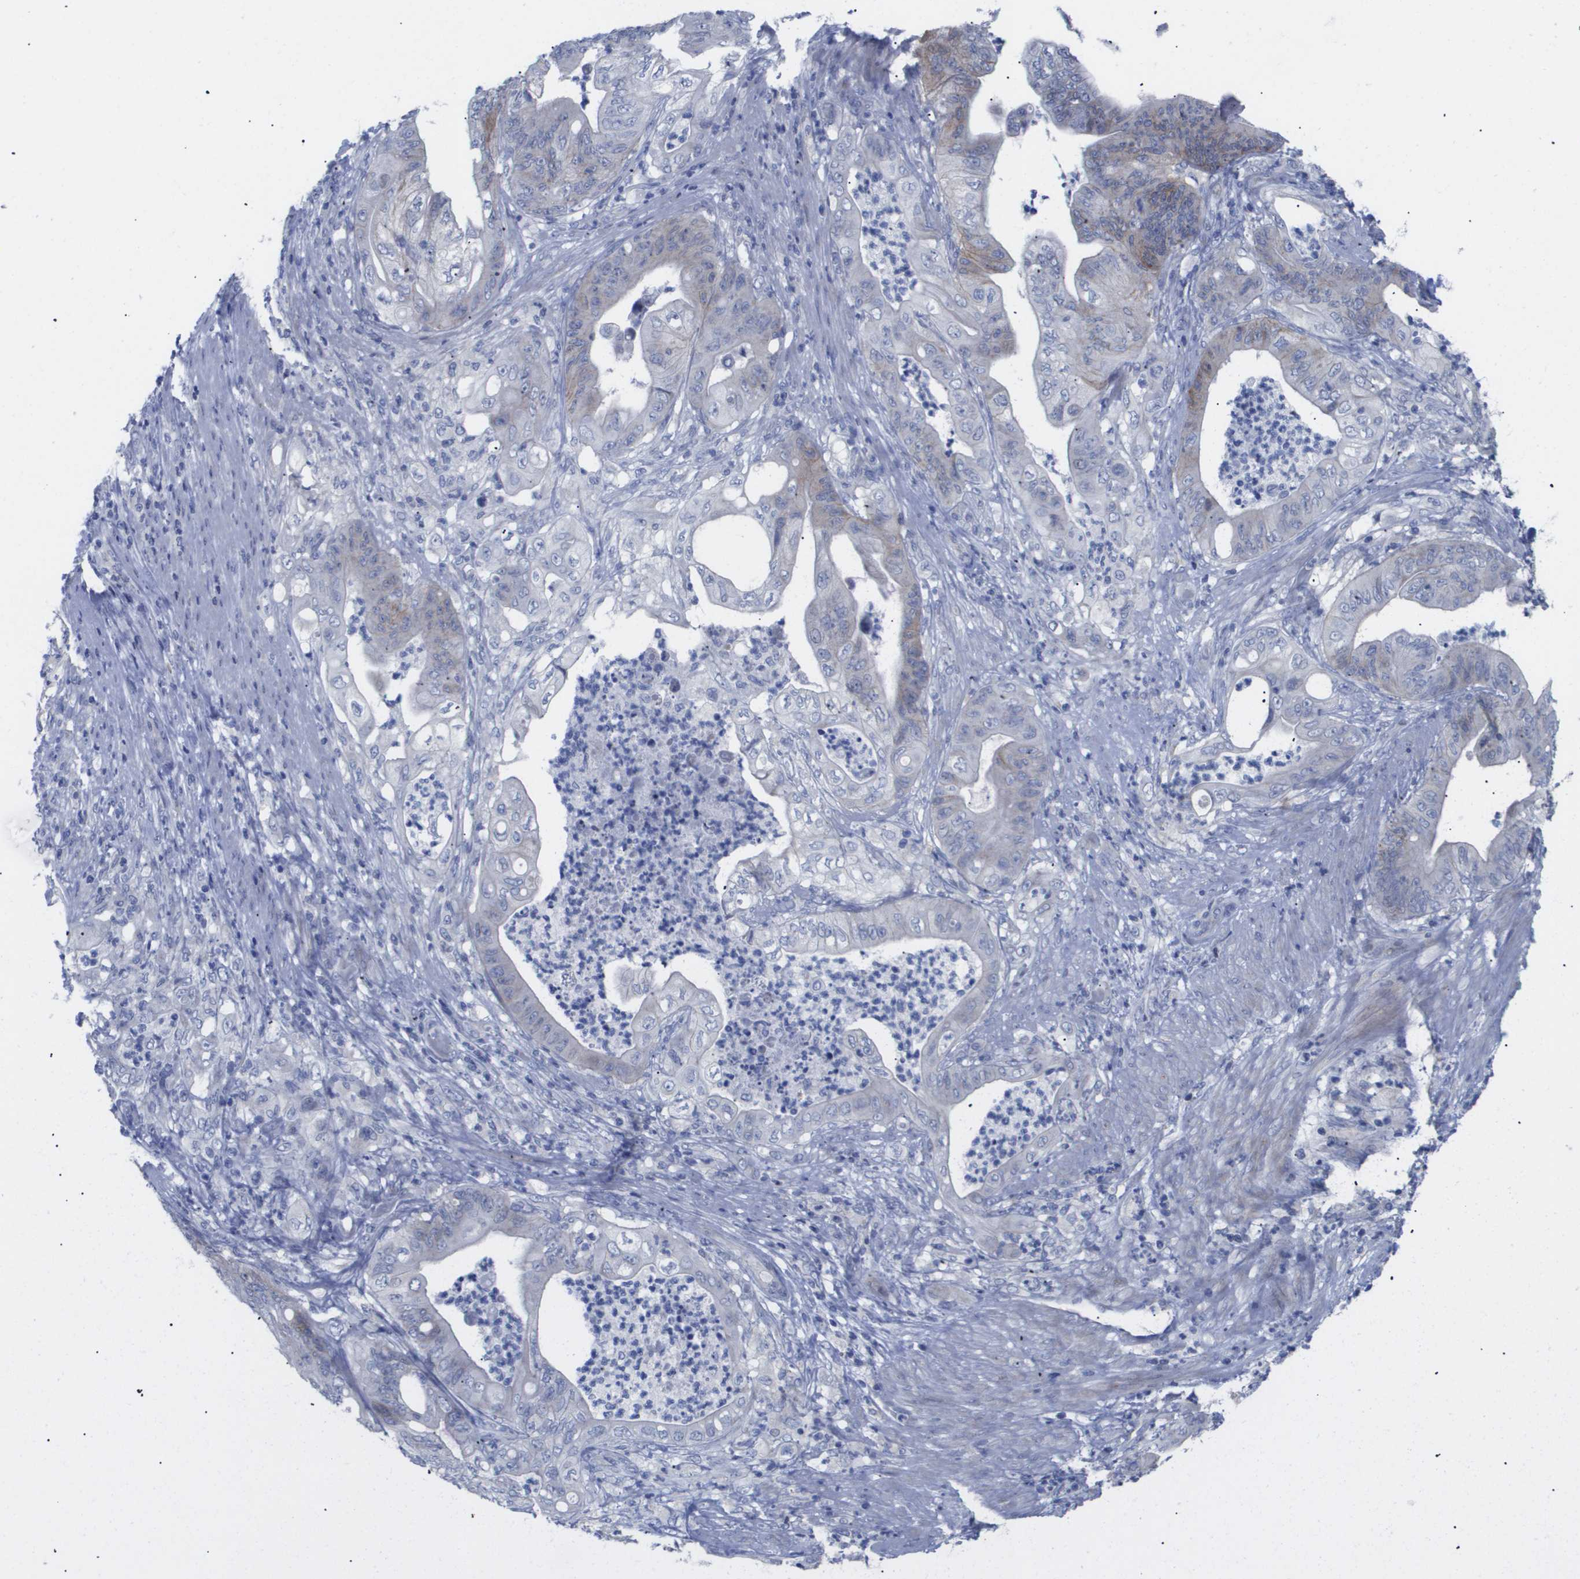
{"staining": {"intensity": "negative", "quantity": "none", "location": "none"}, "tissue": "stomach cancer", "cell_type": "Tumor cells", "image_type": "cancer", "snomed": [{"axis": "morphology", "description": "Adenocarcinoma, NOS"}, {"axis": "topography", "description": "Stomach"}], "caption": "There is no significant positivity in tumor cells of stomach cancer.", "gene": "CAV3", "patient": {"sex": "female", "age": 73}}